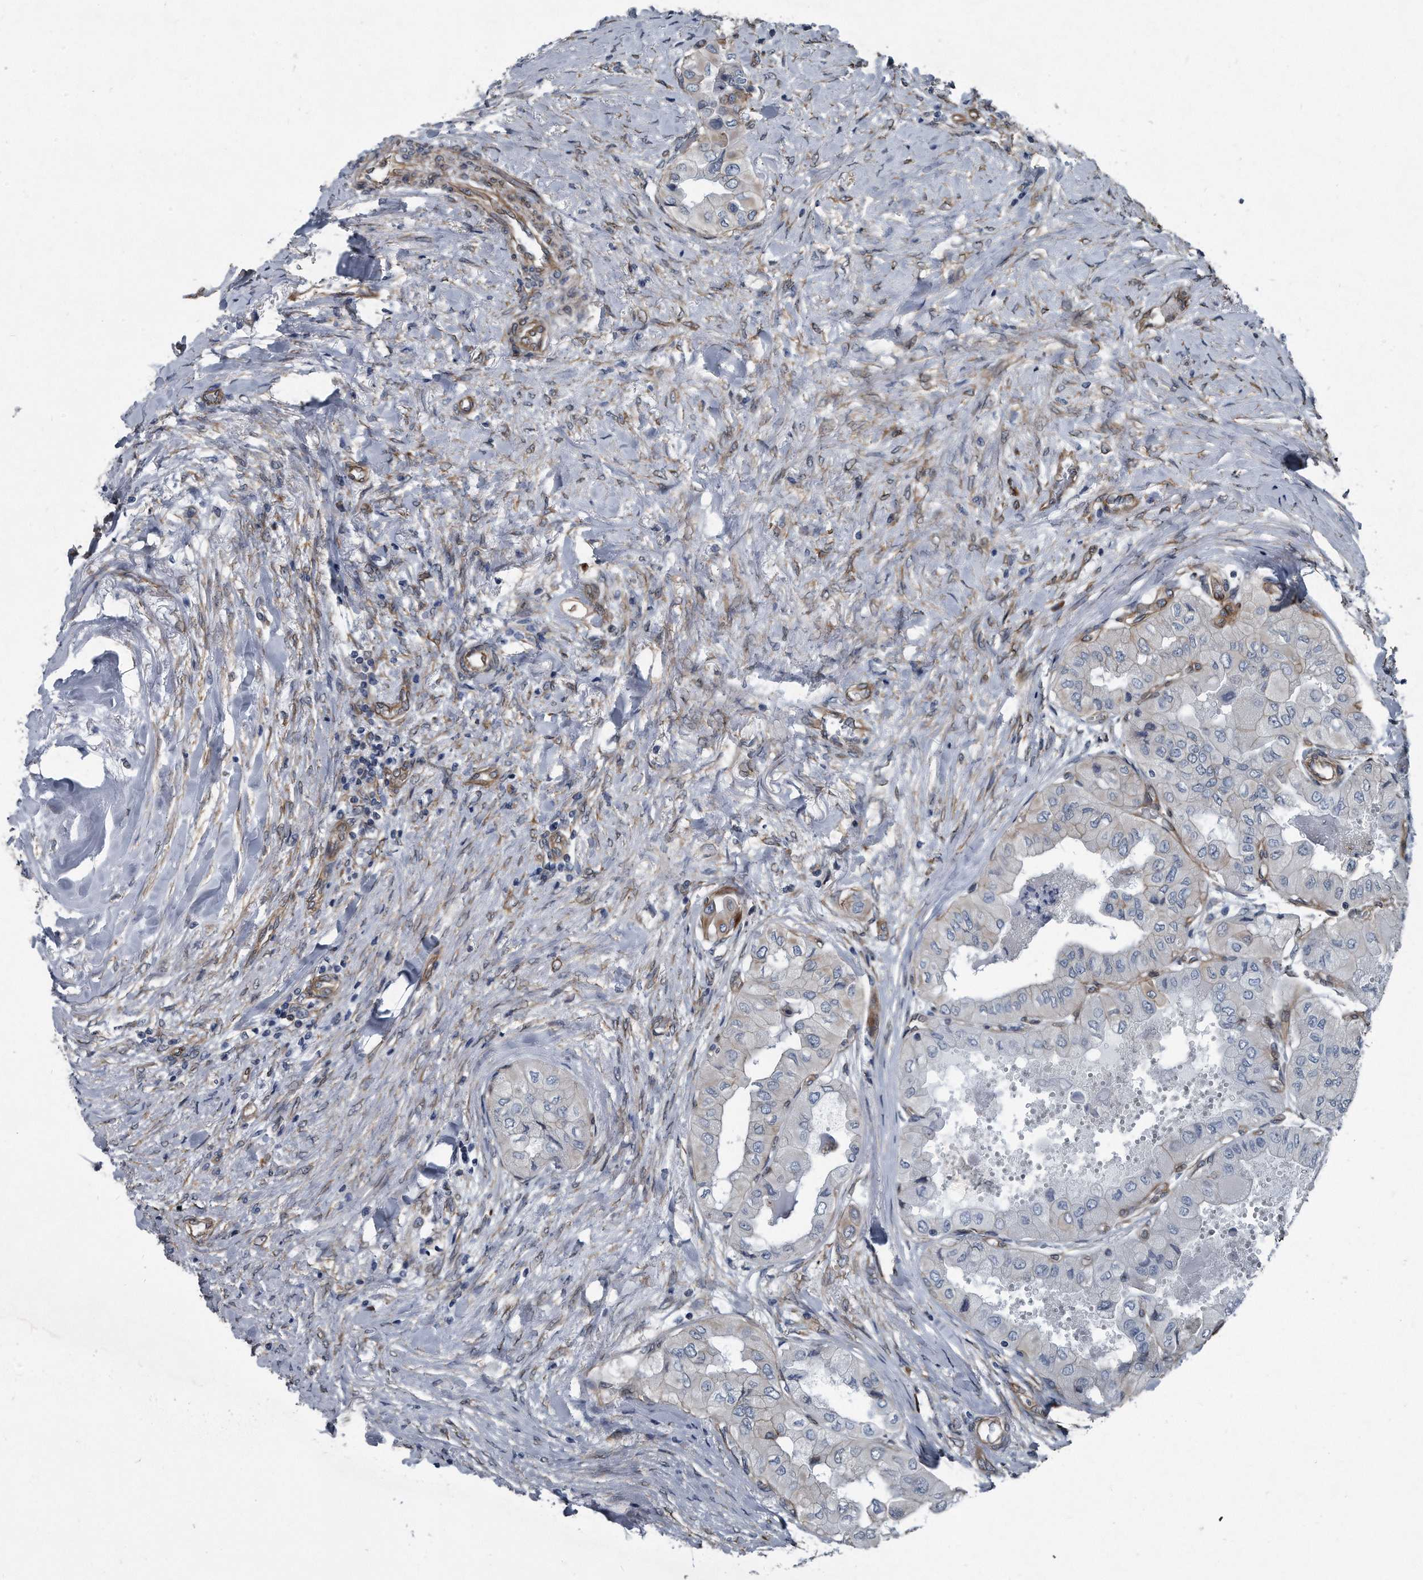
{"staining": {"intensity": "weak", "quantity": "<25%", "location": "cytoplasmic/membranous"}, "tissue": "thyroid cancer", "cell_type": "Tumor cells", "image_type": "cancer", "snomed": [{"axis": "morphology", "description": "Papillary adenocarcinoma, NOS"}, {"axis": "topography", "description": "Thyroid gland"}], "caption": "This is an immunohistochemistry (IHC) micrograph of papillary adenocarcinoma (thyroid). There is no expression in tumor cells.", "gene": "PLEC", "patient": {"sex": "female", "age": 59}}